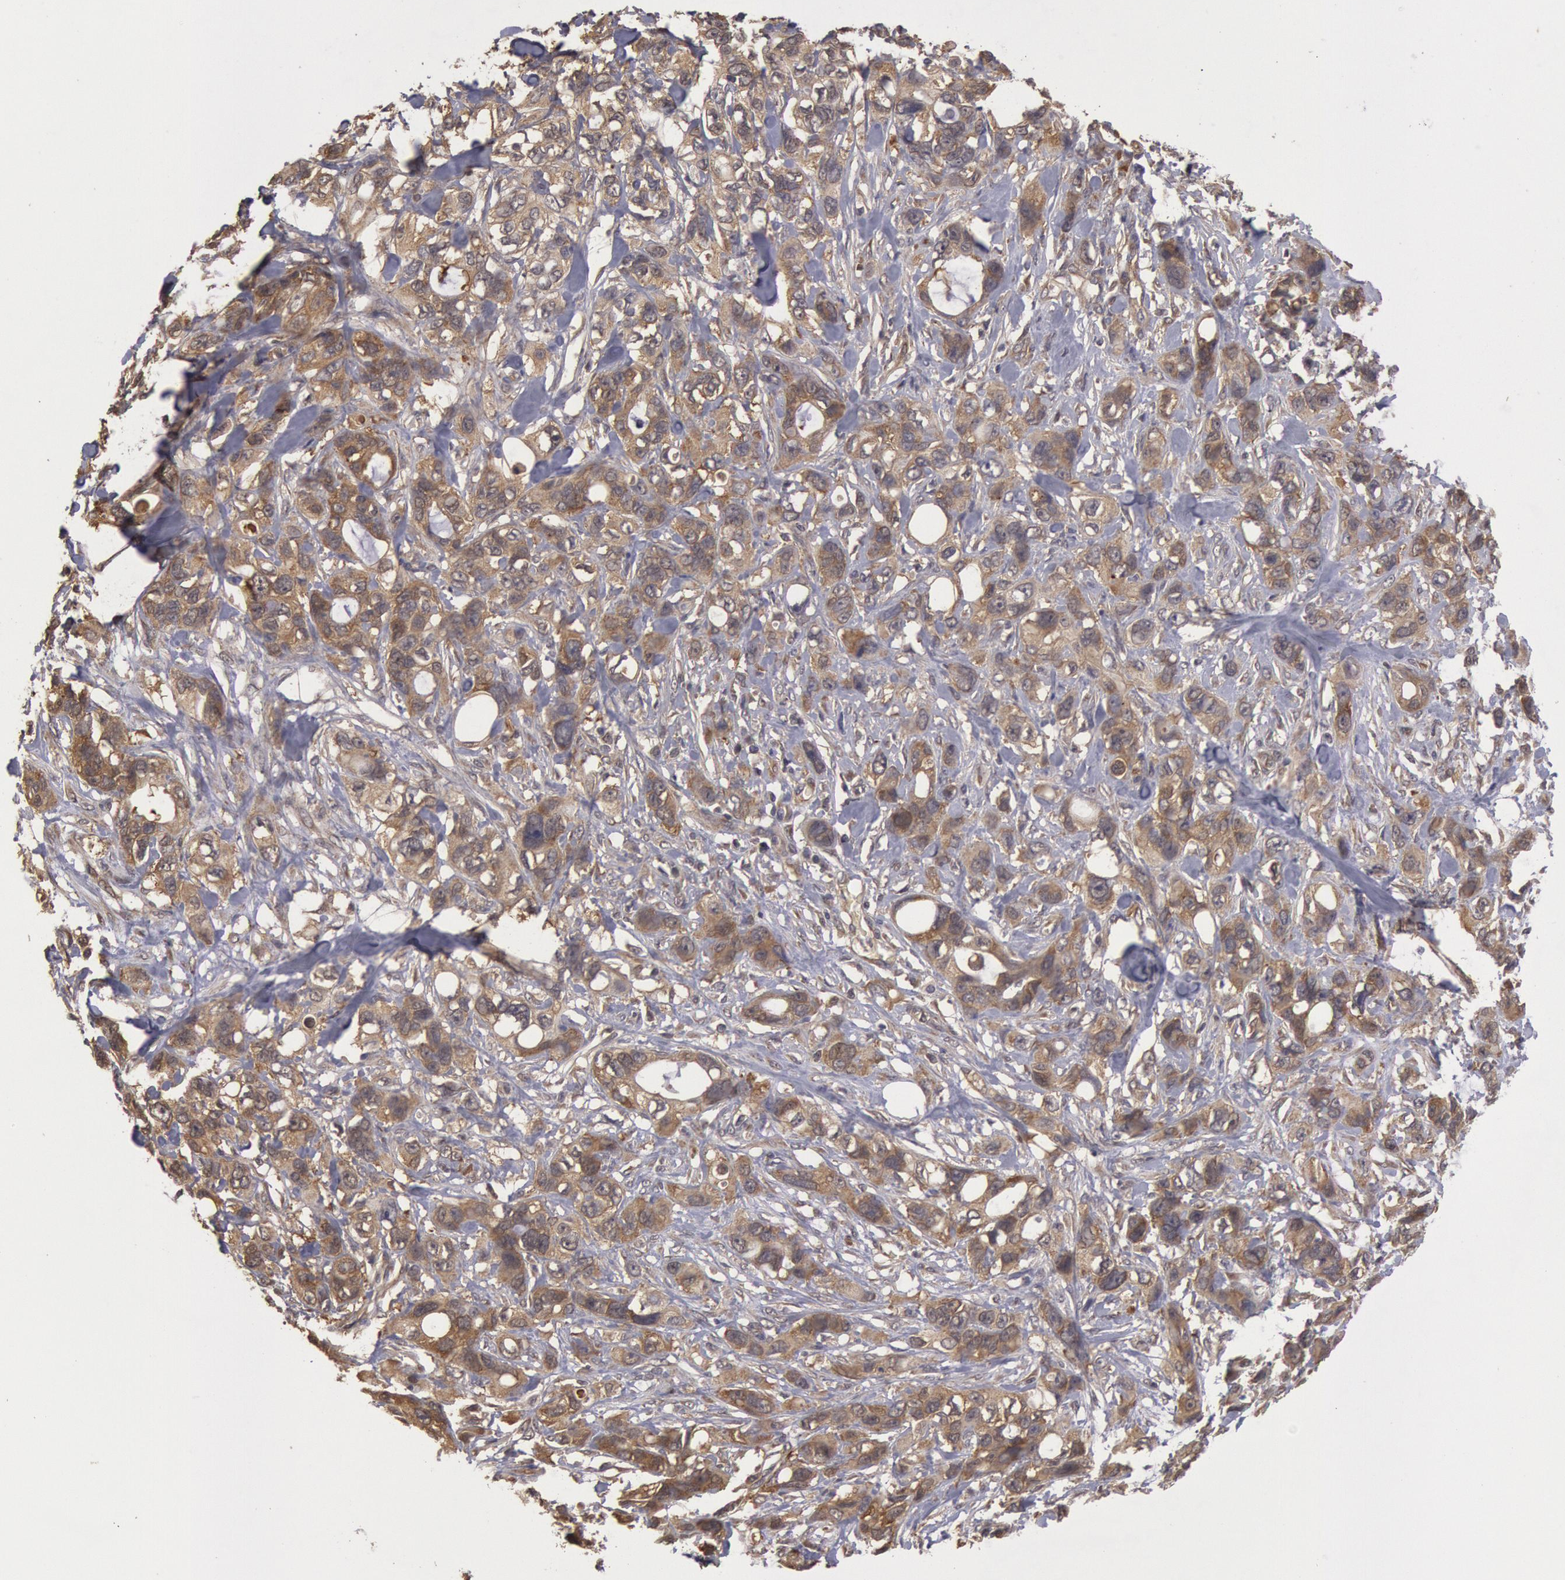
{"staining": {"intensity": "moderate", "quantity": ">75%", "location": "cytoplasmic/membranous"}, "tissue": "stomach cancer", "cell_type": "Tumor cells", "image_type": "cancer", "snomed": [{"axis": "morphology", "description": "Adenocarcinoma, NOS"}, {"axis": "topography", "description": "Stomach, upper"}], "caption": "Moderate cytoplasmic/membranous expression for a protein is seen in about >75% of tumor cells of stomach adenocarcinoma using immunohistochemistry.", "gene": "USP14", "patient": {"sex": "male", "age": 47}}